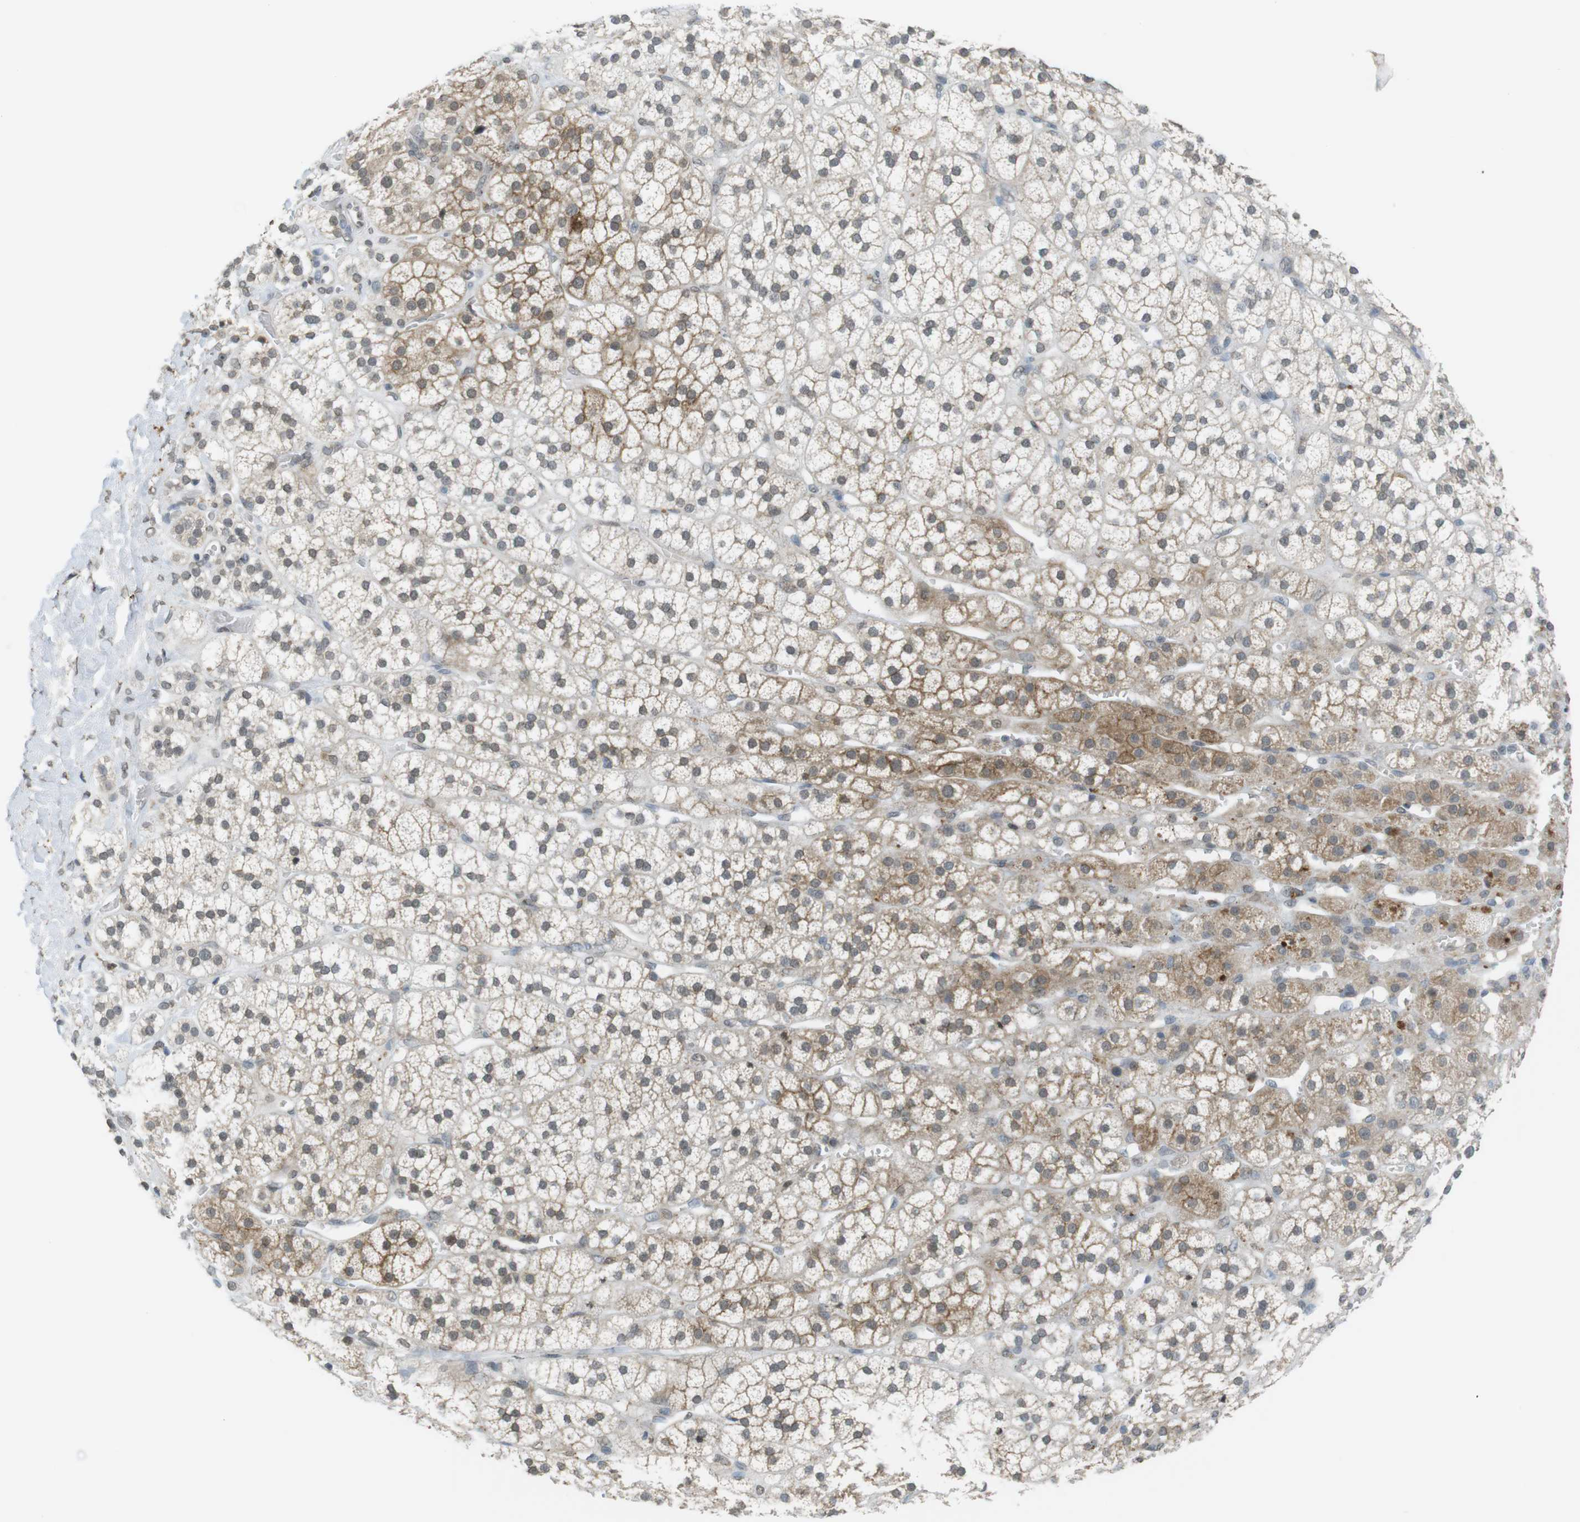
{"staining": {"intensity": "moderate", "quantity": ">75%", "location": "cytoplasmic/membranous"}, "tissue": "adrenal gland", "cell_type": "Glandular cells", "image_type": "normal", "snomed": [{"axis": "morphology", "description": "Normal tissue, NOS"}, {"axis": "topography", "description": "Adrenal gland"}], "caption": "A high-resolution image shows IHC staining of normal adrenal gland, which shows moderate cytoplasmic/membranous expression in about >75% of glandular cells. Nuclei are stained in blue.", "gene": "FZD10", "patient": {"sex": "male", "age": 56}}